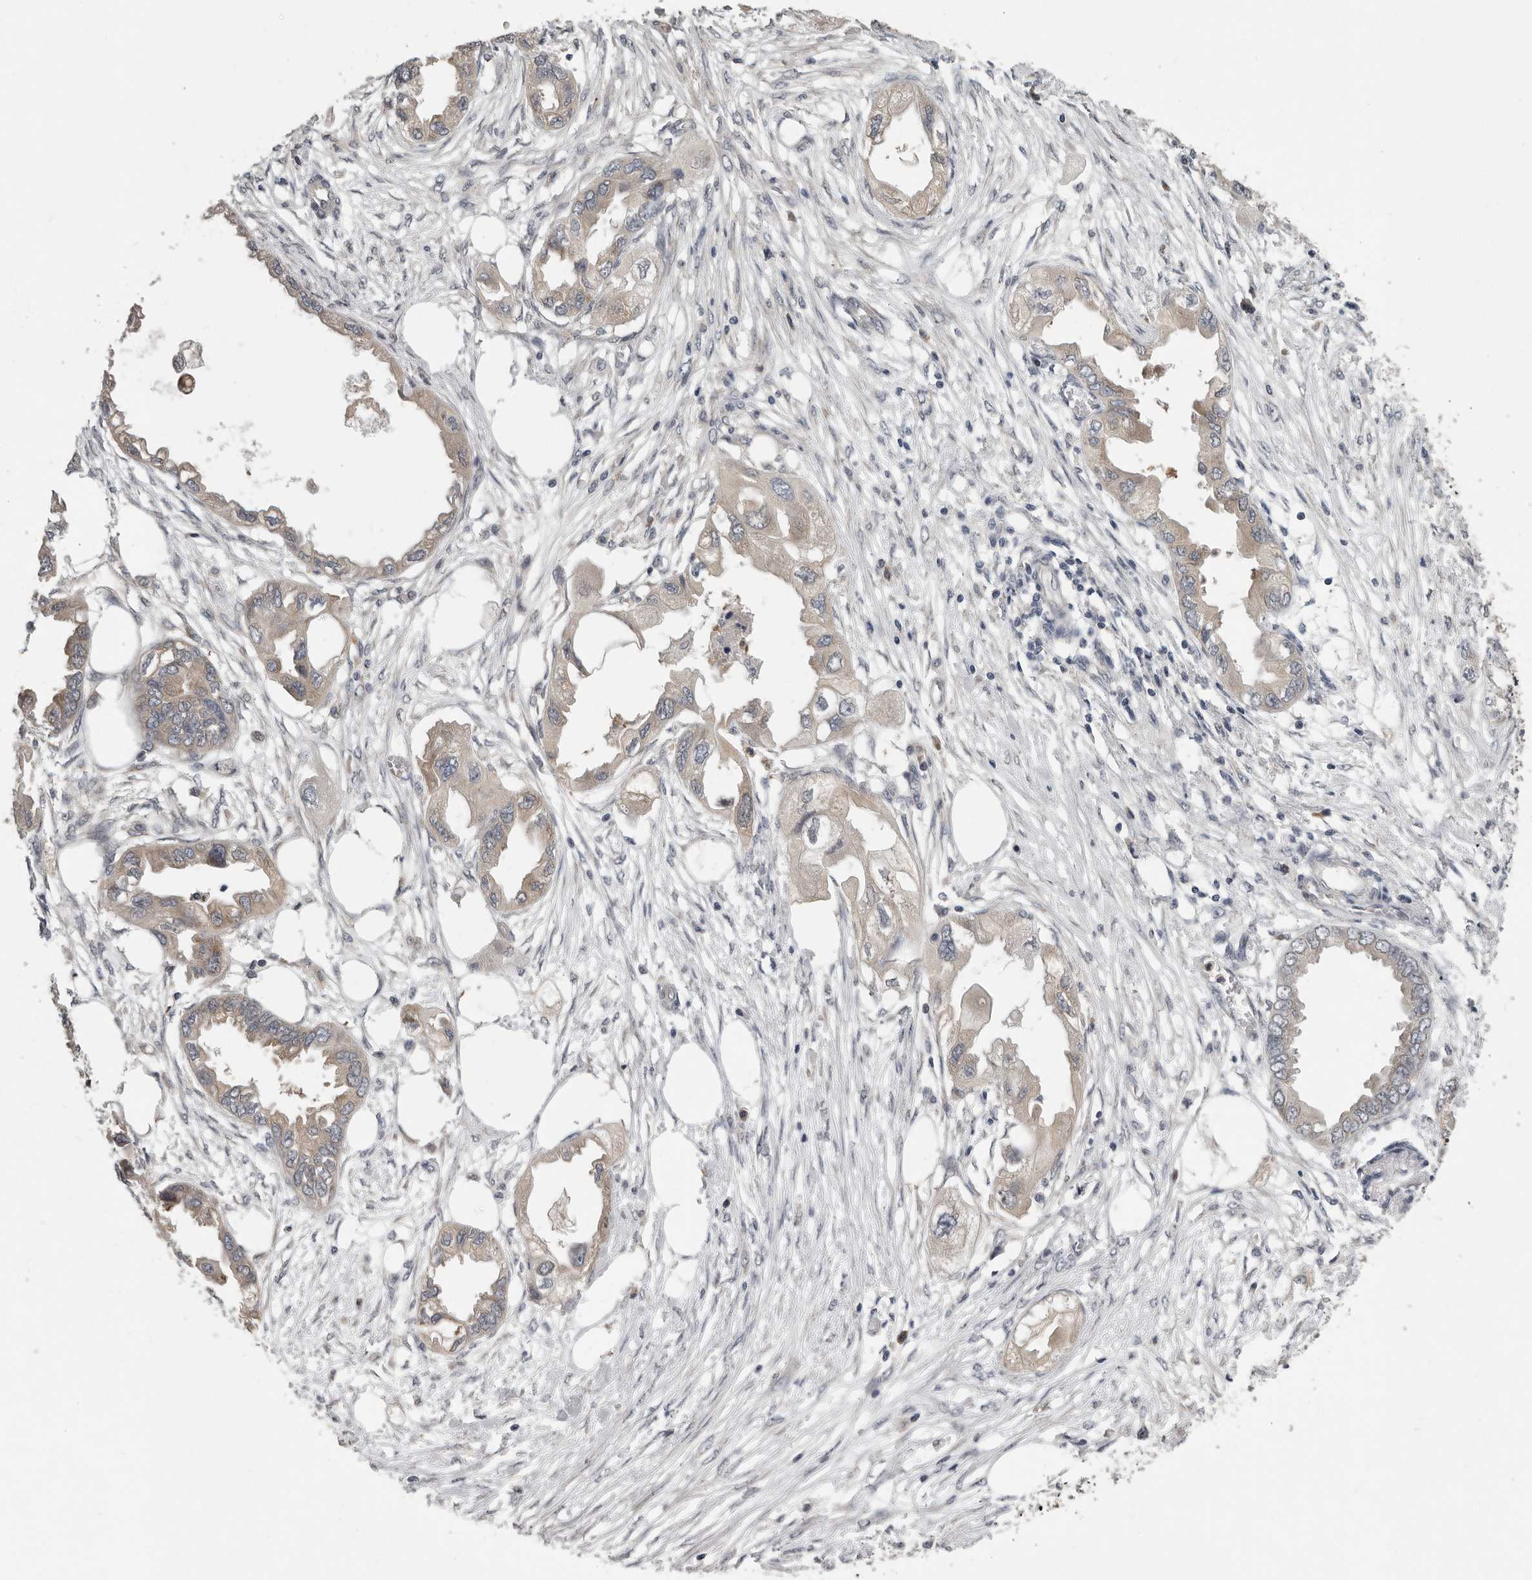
{"staining": {"intensity": "weak", "quantity": "25%-75%", "location": "cytoplasmic/membranous"}, "tissue": "endometrial cancer", "cell_type": "Tumor cells", "image_type": "cancer", "snomed": [{"axis": "morphology", "description": "Adenocarcinoma, NOS"}, {"axis": "morphology", "description": "Adenocarcinoma, metastatic, NOS"}, {"axis": "topography", "description": "Adipose tissue"}, {"axis": "topography", "description": "Endometrium"}], "caption": "Protein expression analysis of human endometrial cancer (adenocarcinoma) reveals weak cytoplasmic/membranous positivity in about 25%-75% of tumor cells. (Brightfield microscopy of DAB IHC at high magnification).", "gene": "RALGPS2", "patient": {"sex": "female", "age": 67}}